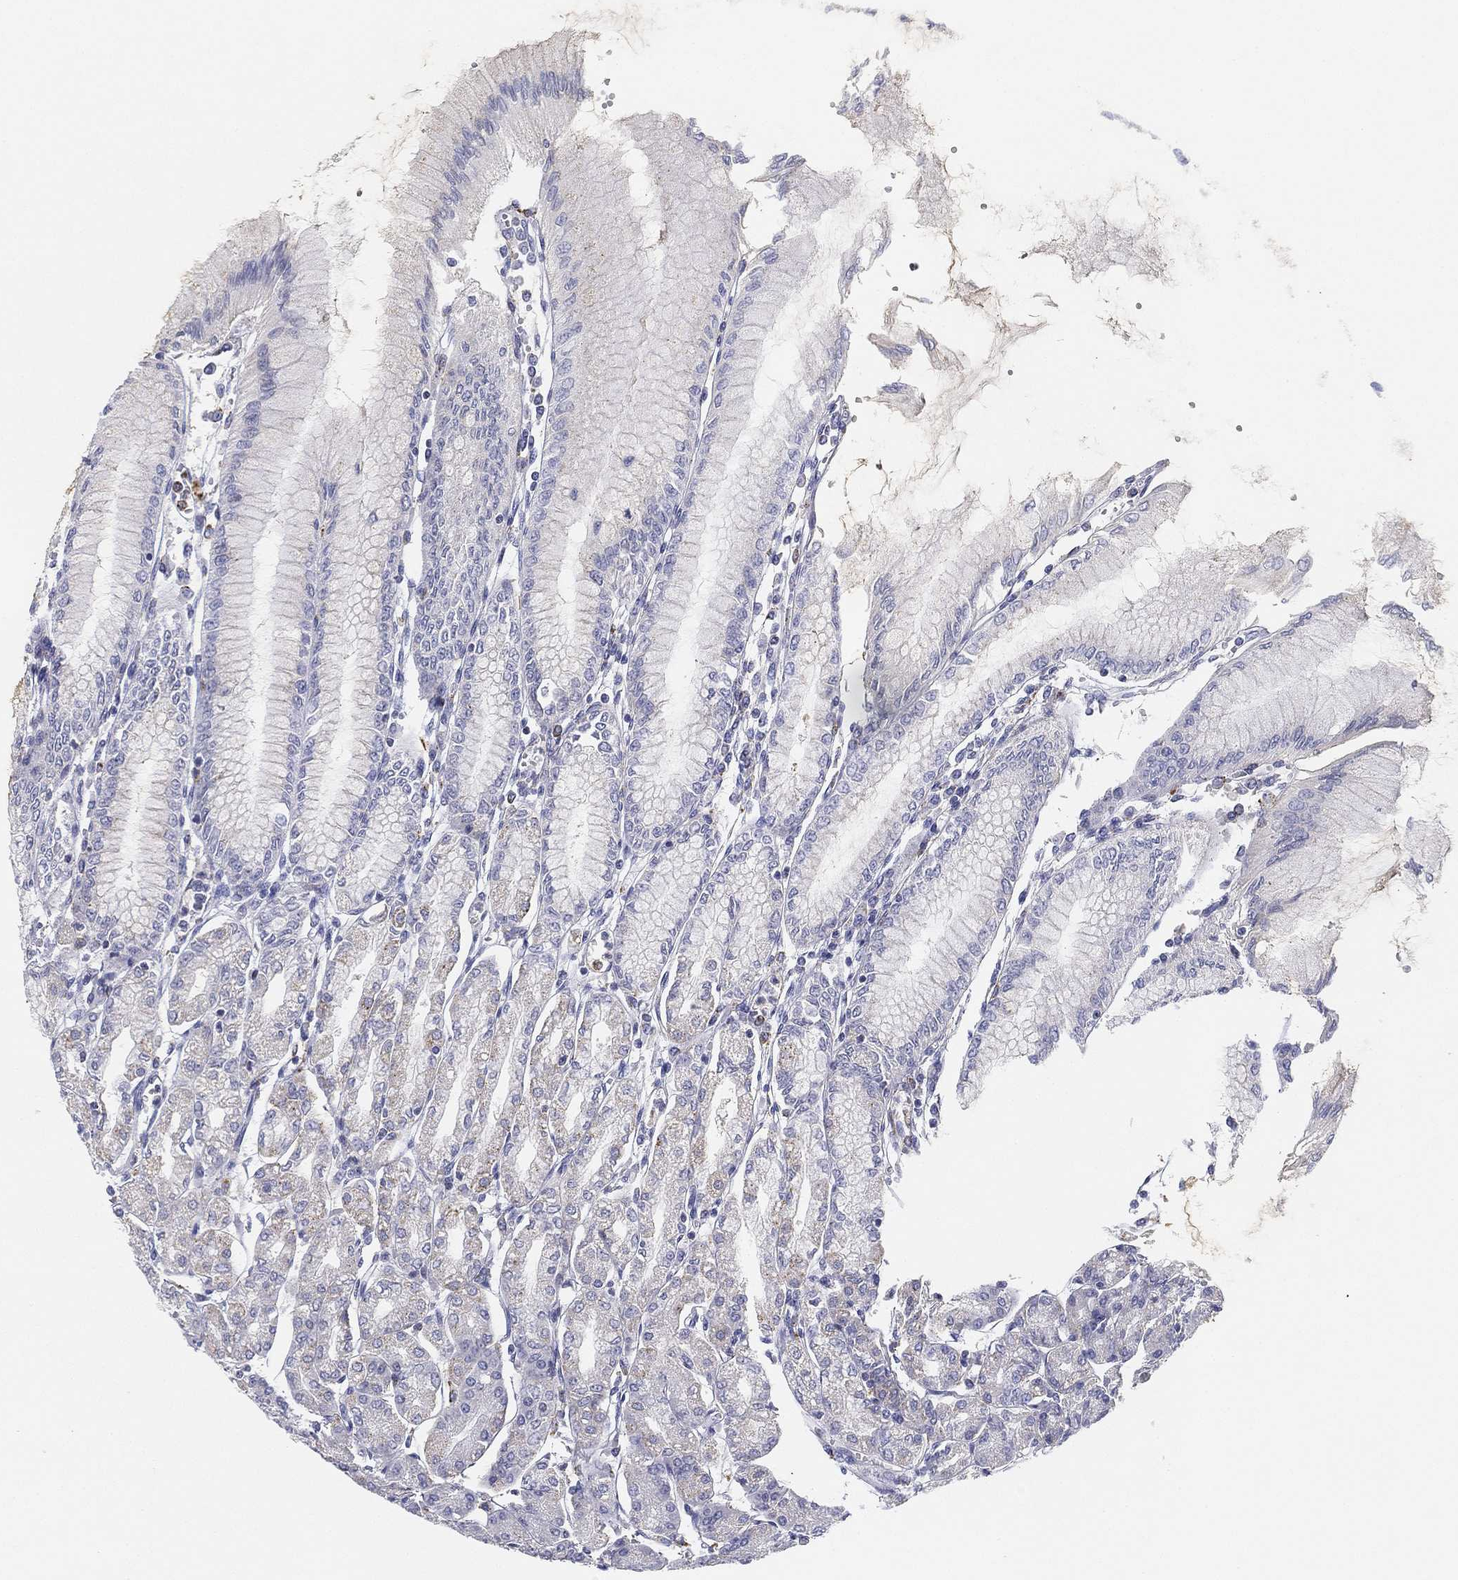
{"staining": {"intensity": "negative", "quantity": "none", "location": "none"}, "tissue": "stomach", "cell_type": "Glandular cells", "image_type": "normal", "snomed": [{"axis": "morphology", "description": "Normal tissue, NOS"}, {"axis": "topography", "description": "Skeletal muscle"}, {"axis": "topography", "description": "Stomach"}], "caption": "Immunohistochemistry (IHC) of normal human stomach shows no staining in glandular cells. (Immunohistochemistry, brightfield microscopy, high magnification).", "gene": "NPC2", "patient": {"sex": "female", "age": 57}}